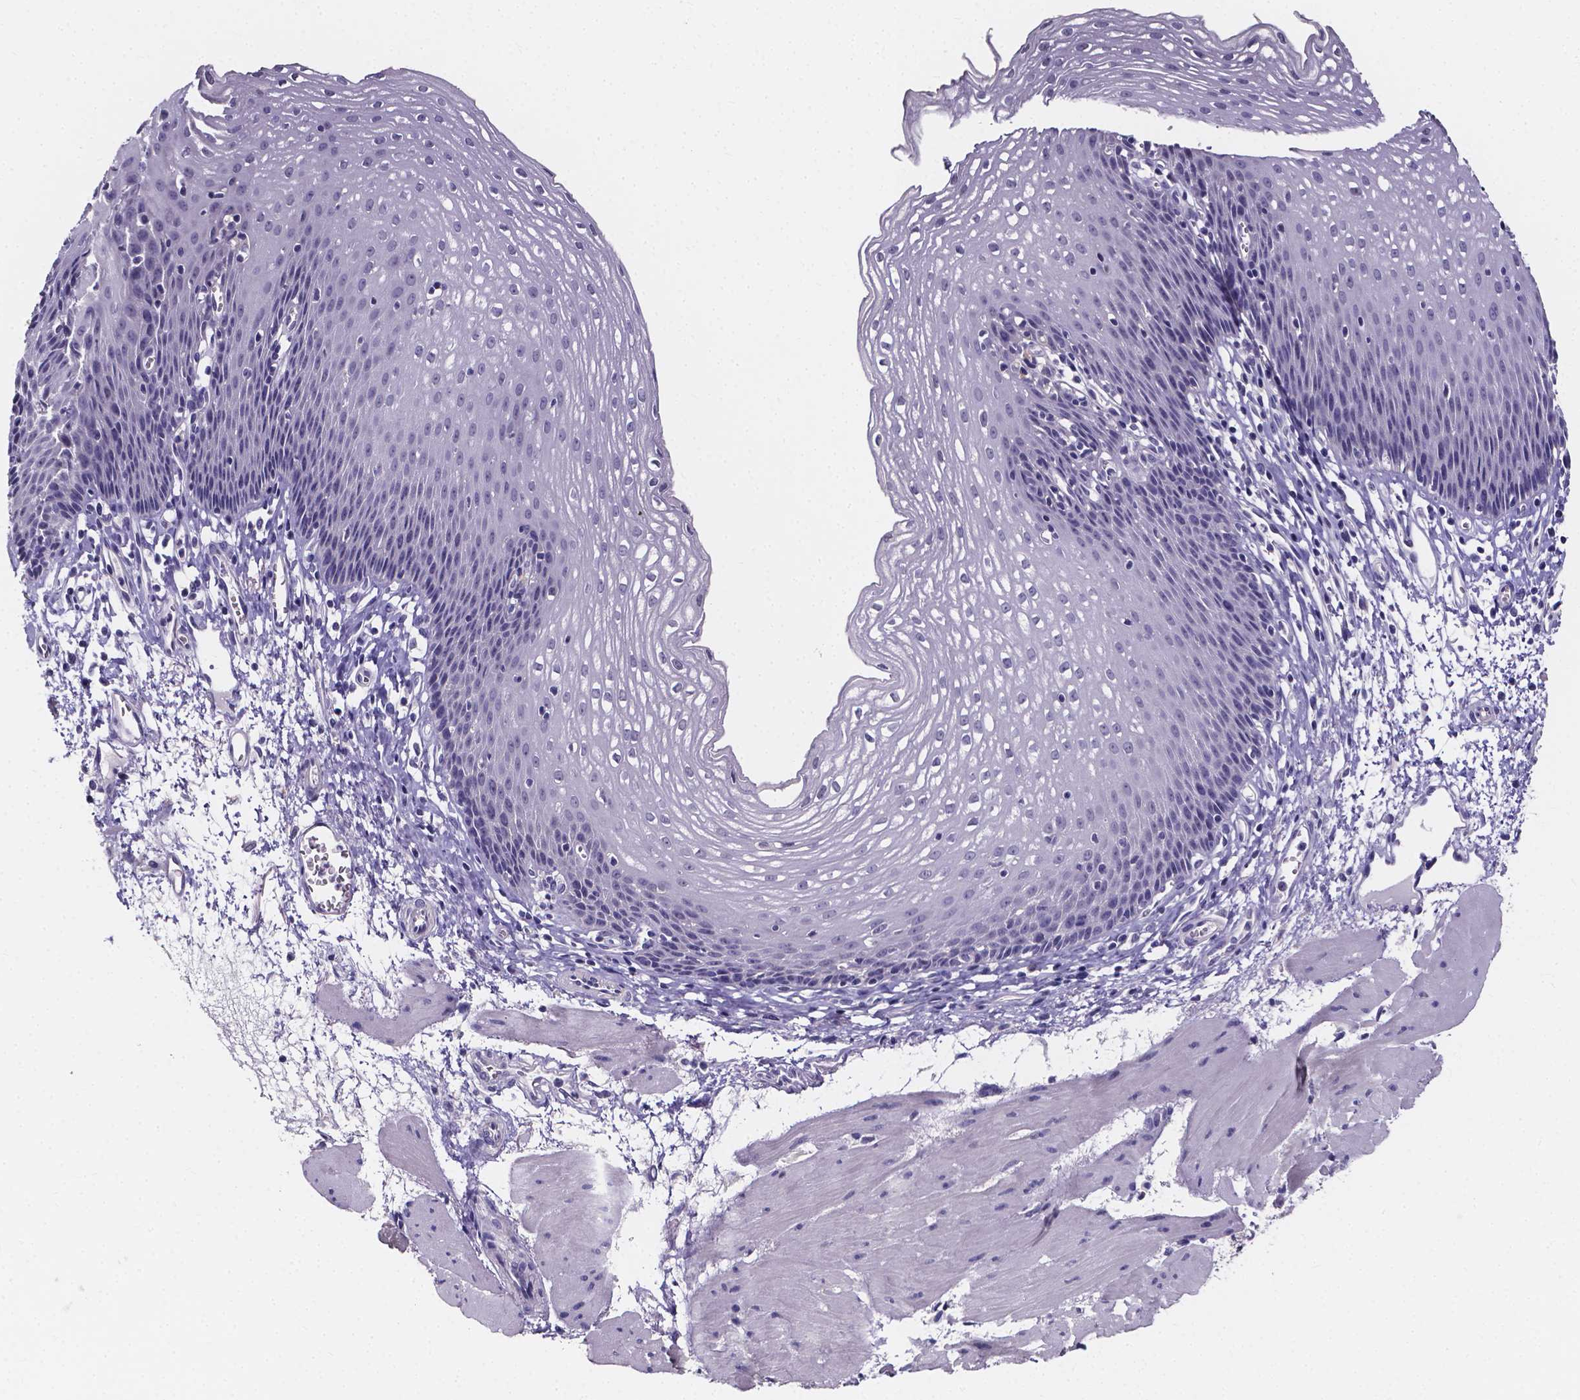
{"staining": {"intensity": "negative", "quantity": "none", "location": "none"}, "tissue": "esophagus", "cell_type": "Squamous epithelial cells", "image_type": "normal", "snomed": [{"axis": "morphology", "description": "Normal tissue, NOS"}, {"axis": "topography", "description": "Esophagus"}], "caption": "Immunohistochemistry (IHC) of unremarkable esophagus displays no positivity in squamous epithelial cells.", "gene": "SPOCD1", "patient": {"sex": "female", "age": 64}}